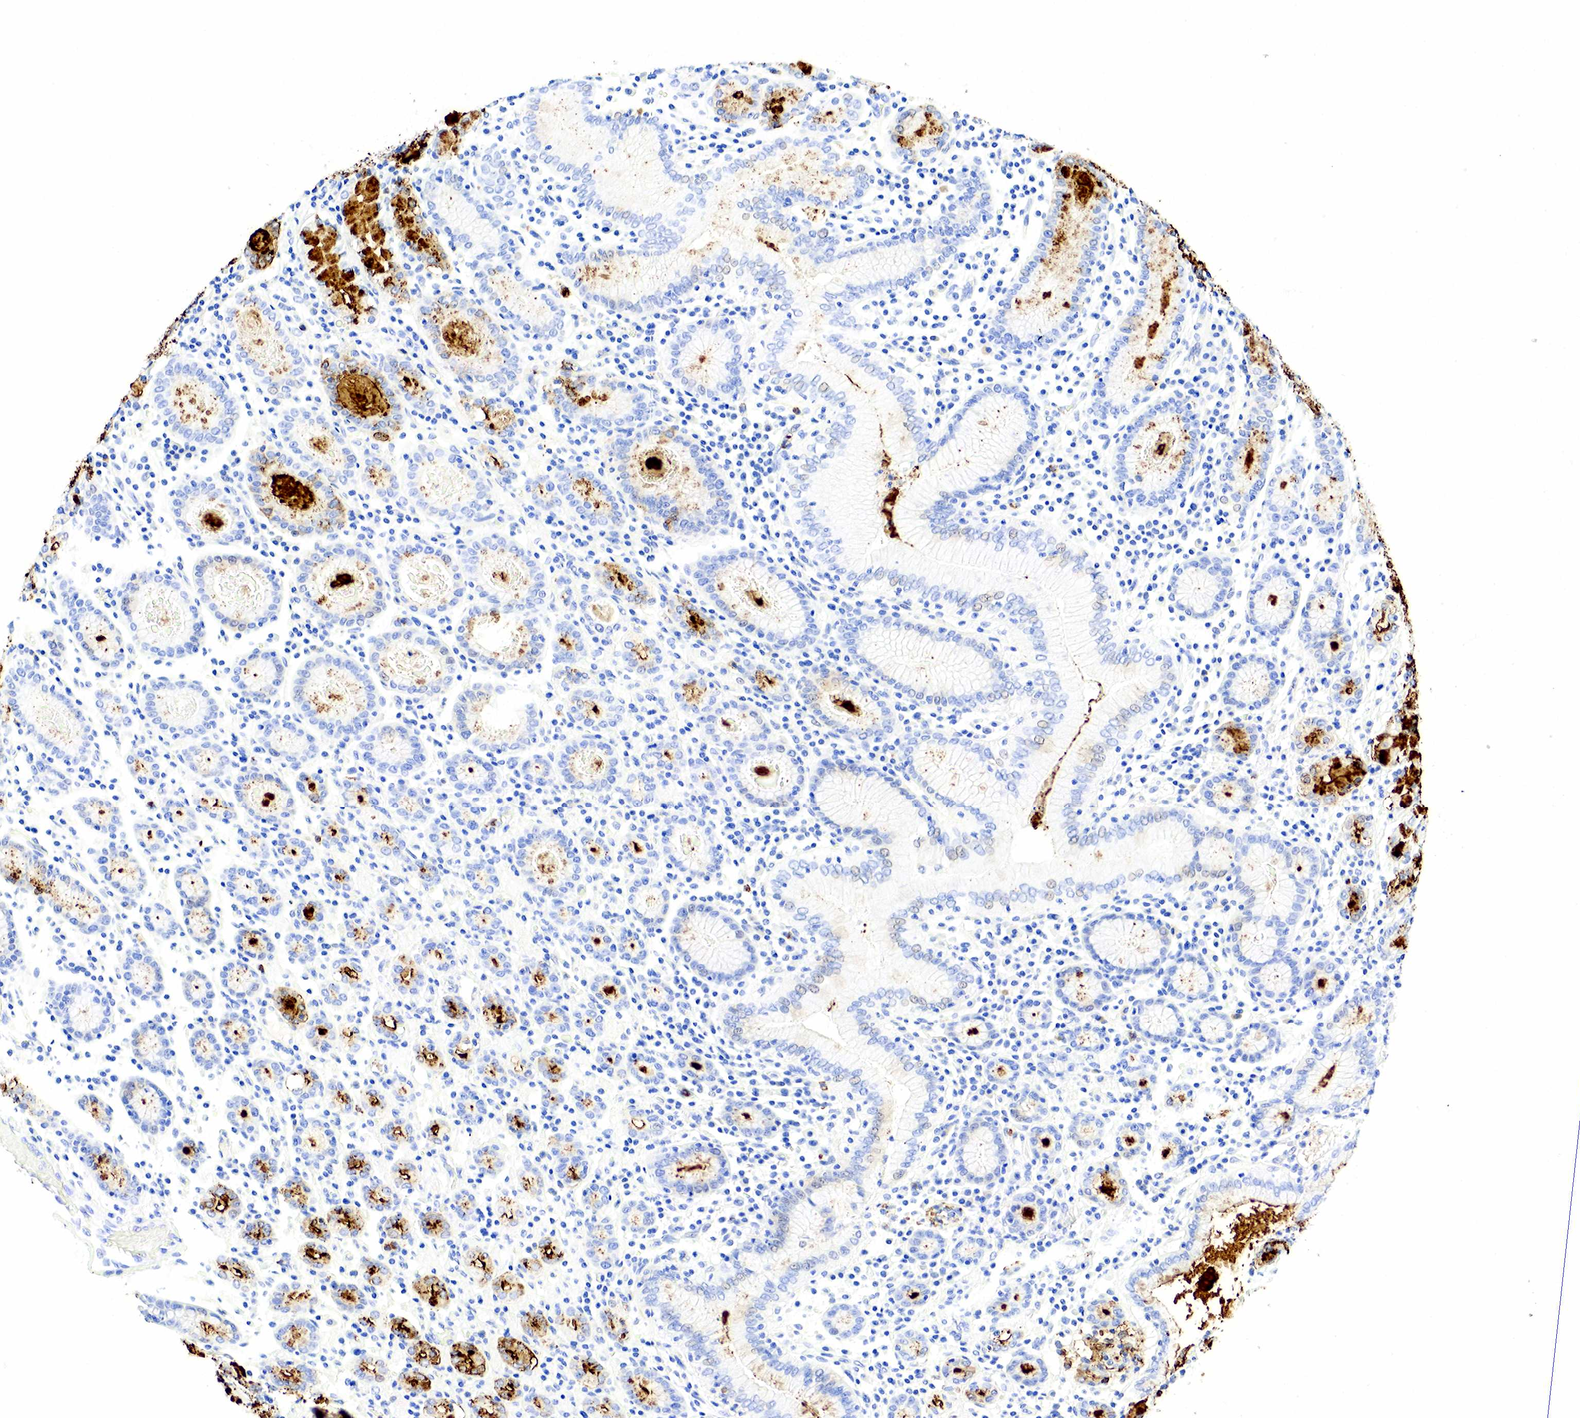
{"staining": {"intensity": "weak", "quantity": "<25%", "location": "cytoplasmic/membranous"}, "tissue": "stomach cancer", "cell_type": "Tumor cells", "image_type": "cancer", "snomed": [{"axis": "morphology", "description": "Adenocarcinoma, NOS"}, {"axis": "topography", "description": "Stomach, lower"}], "caption": "High magnification brightfield microscopy of stomach cancer stained with DAB (3,3'-diaminobenzidine) (brown) and counterstained with hematoxylin (blue): tumor cells show no significant staining.", "gene": "FUT4", "patient": {"sex": "male", "age": 88}}